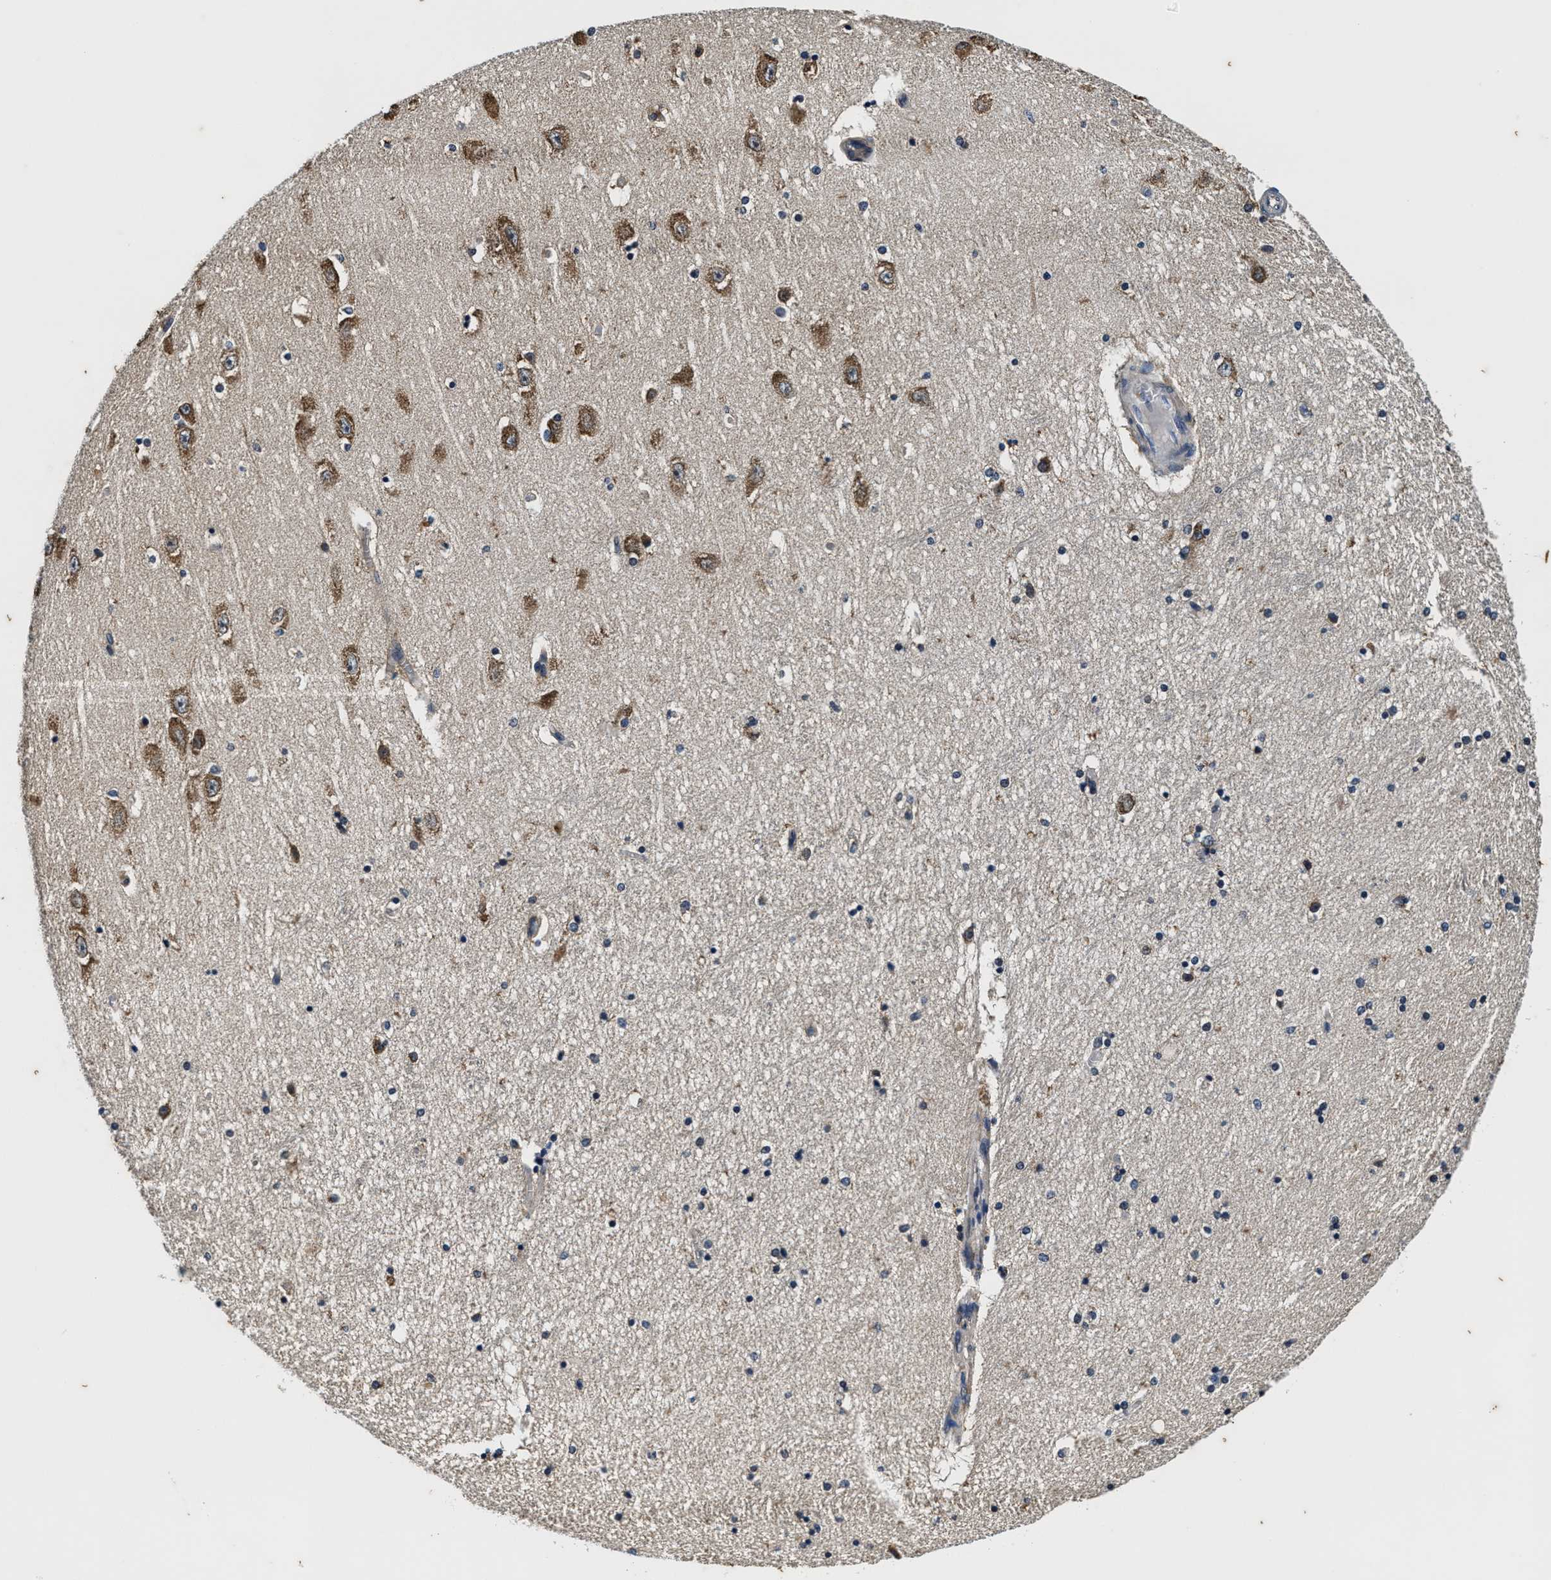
{"staining": {"intensity": "moderate", "quantity": "<25%", "location": "cytoplasmic/membranous"}, "tissue": "hippocampus", "cell_type": "Glial cells", "image_type": "normal", "snomed": [{"axis": "morphology", "description": "Normal tissue, NOS"}, {"axis": "topography", "description": "Hippocampus"}], "caption": "DAB (3,3'-diaminobenzidine) immunohistochemical staining of benign human hippocampus demonstrates moderate cytoplasmic/membranous protein positivity in approximately <25% of glial cells.", "gene": "PI4KB", "patient": {"sex": "female", "age": 54}}